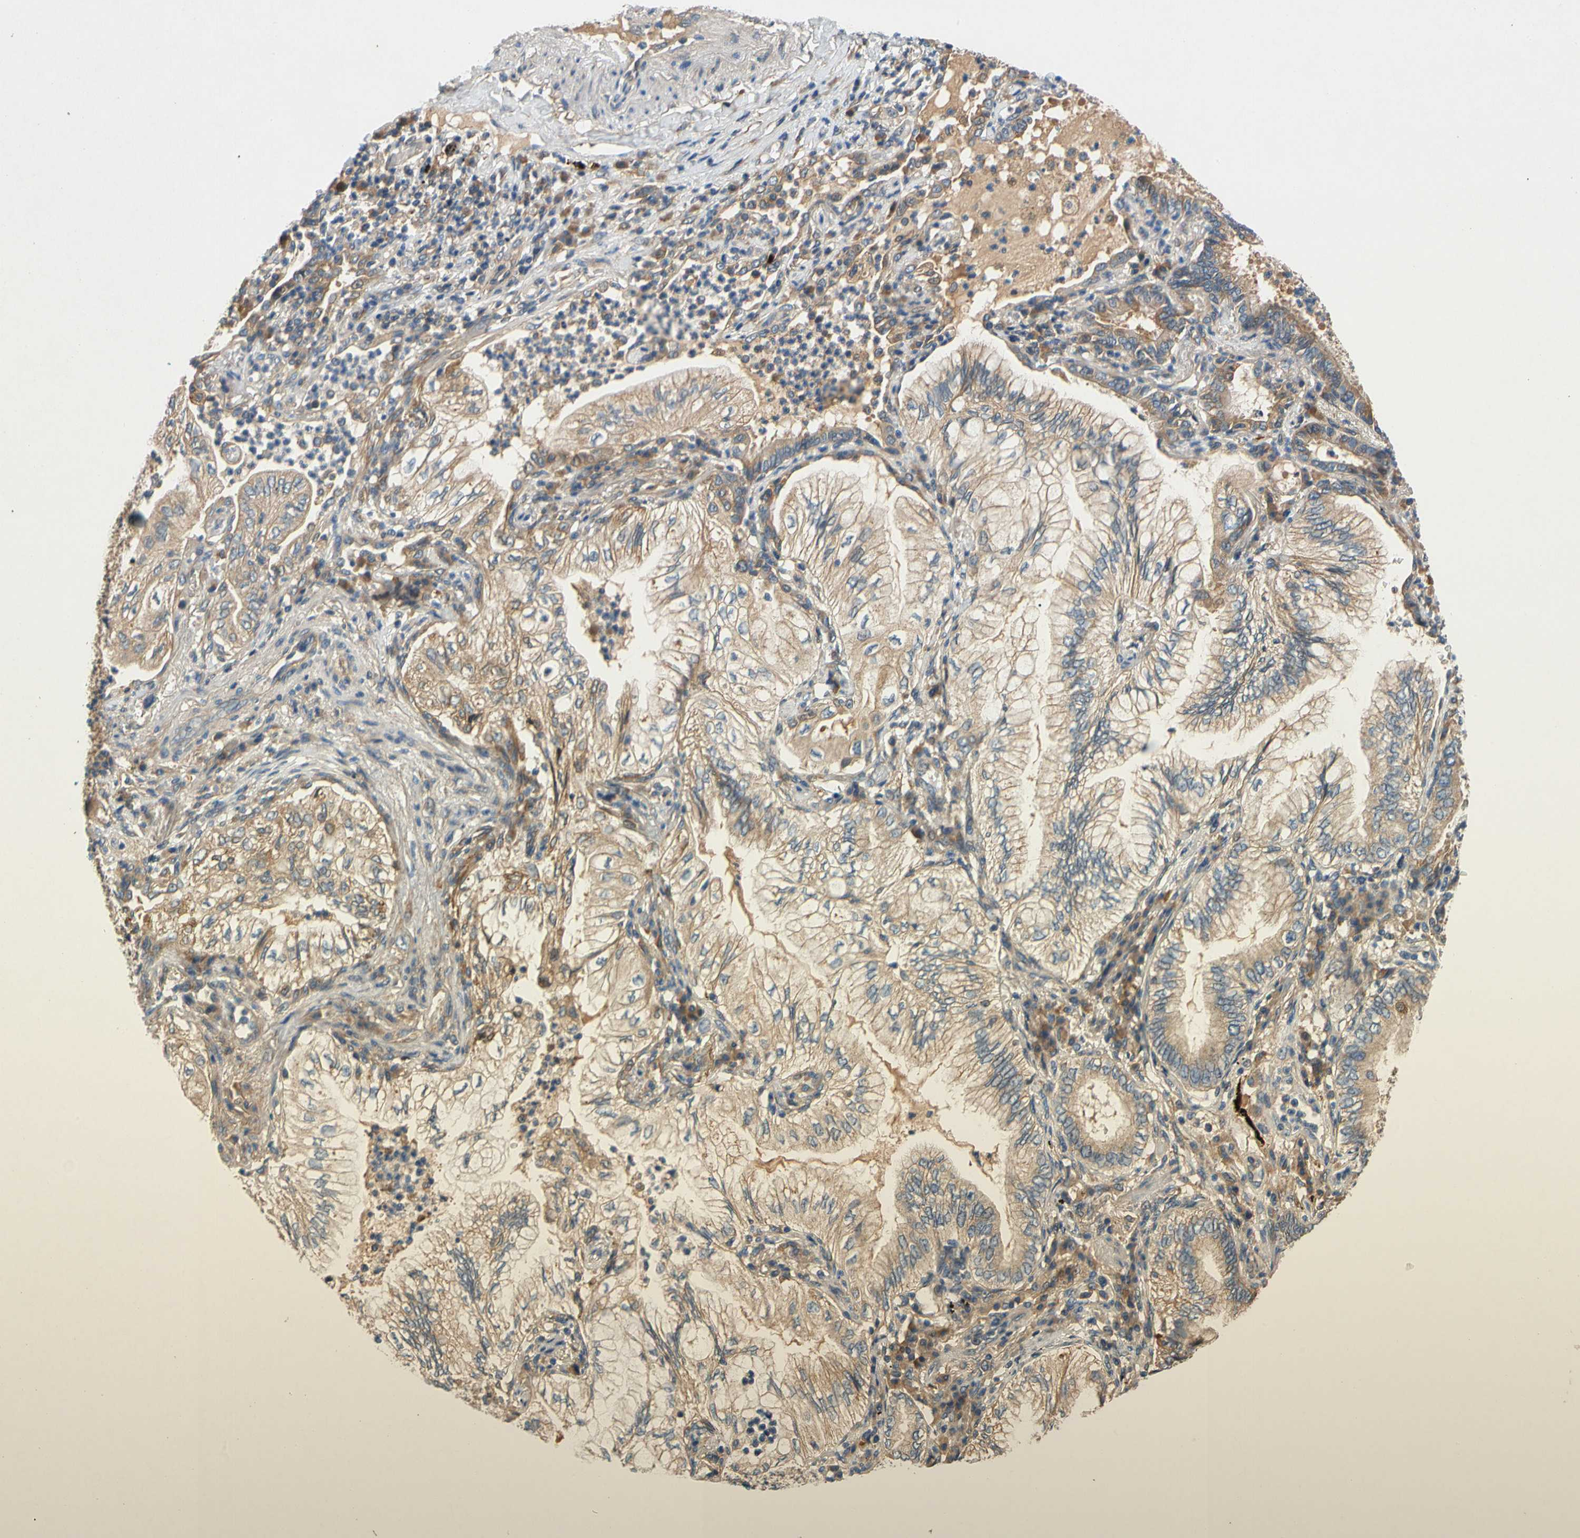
{"staining": {"intensity": "moderate", "quantity": "25%-75%", "location": "cytoplasmic/membranous"}, "tissue": "lung cancer", "cell_type": "Tumor cells", "image_type": "cancer", "snomed": [{"axis": "morphology", "description": "Normal tissue, NOS"}, {"axis": "morphology", "description": "Adenocarcinoma, NOS"}, {"axis": "topography", "description": "Bronchus"}, {"axis": "topography", "description": "Lung"}], "caption": "Immunohistochemistry (IHC) (DAB (3,3'-diaminobenzidine)) staining of human lung cancer exhibits moderate cytoplasmic/membranous protein staining in approximately 25%-75% of tumor cells.", "gene": "USP46", "patient": {"sex": "female", "age": 70}}